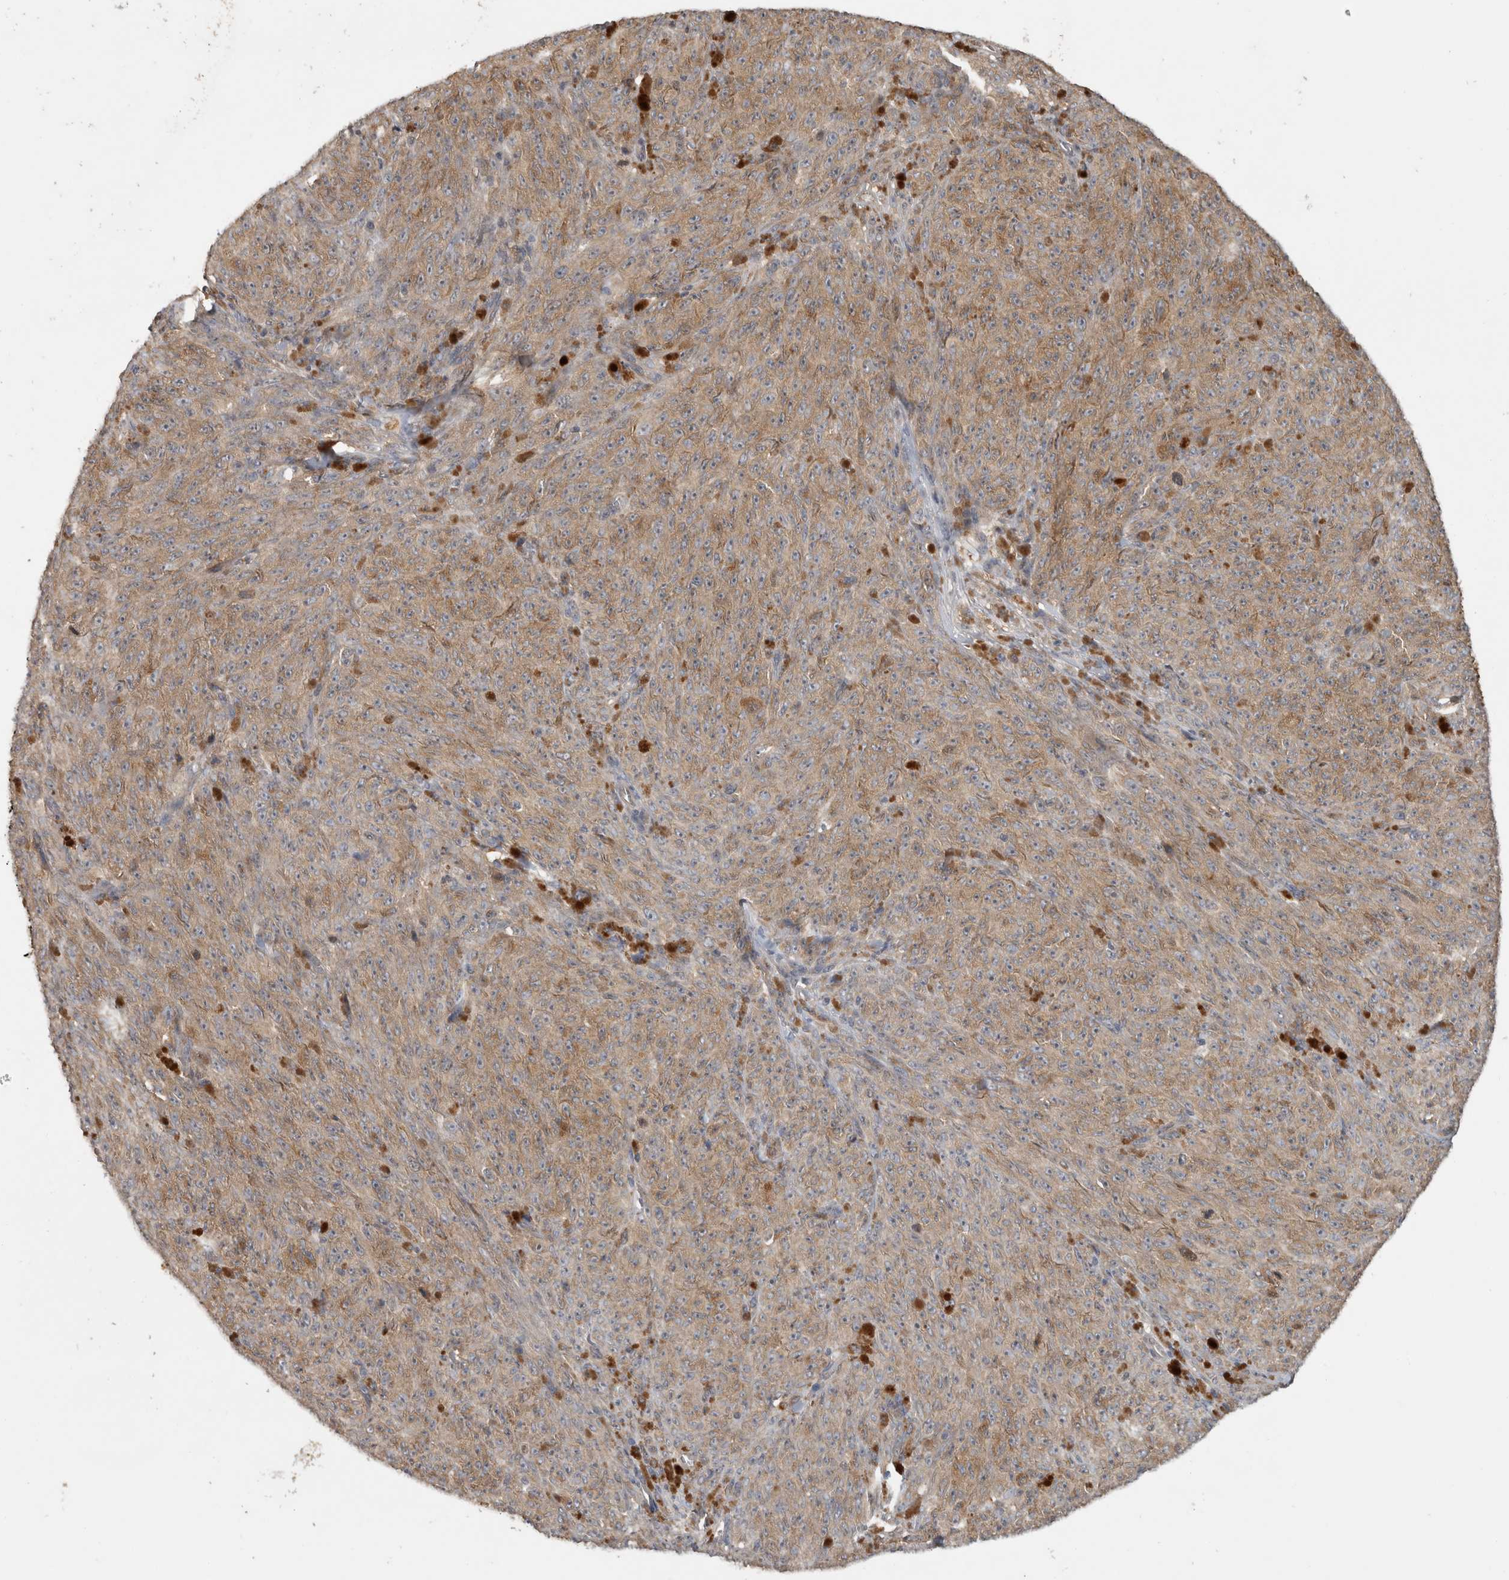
{"staining": {"intensity": "moderate", "quantity": ">75%", "location": "cytoplasmic/membranous"}, "tissue": "melanoma", "cell_type": "Tumor cells", "image_type": "cancer", "snomed": [{"axis": "morphology", "description": "Malignant melanoma, NOS"}, {"axis": "topography", "description": "Skin"}], "caption": "Malignant melanoma tissue reveals moderate cytoplasmic/membranous positivity in approximately >75% of tumor cells", "gene": "TRMT61B", "patient": {"sex": "female", "age": 82}}